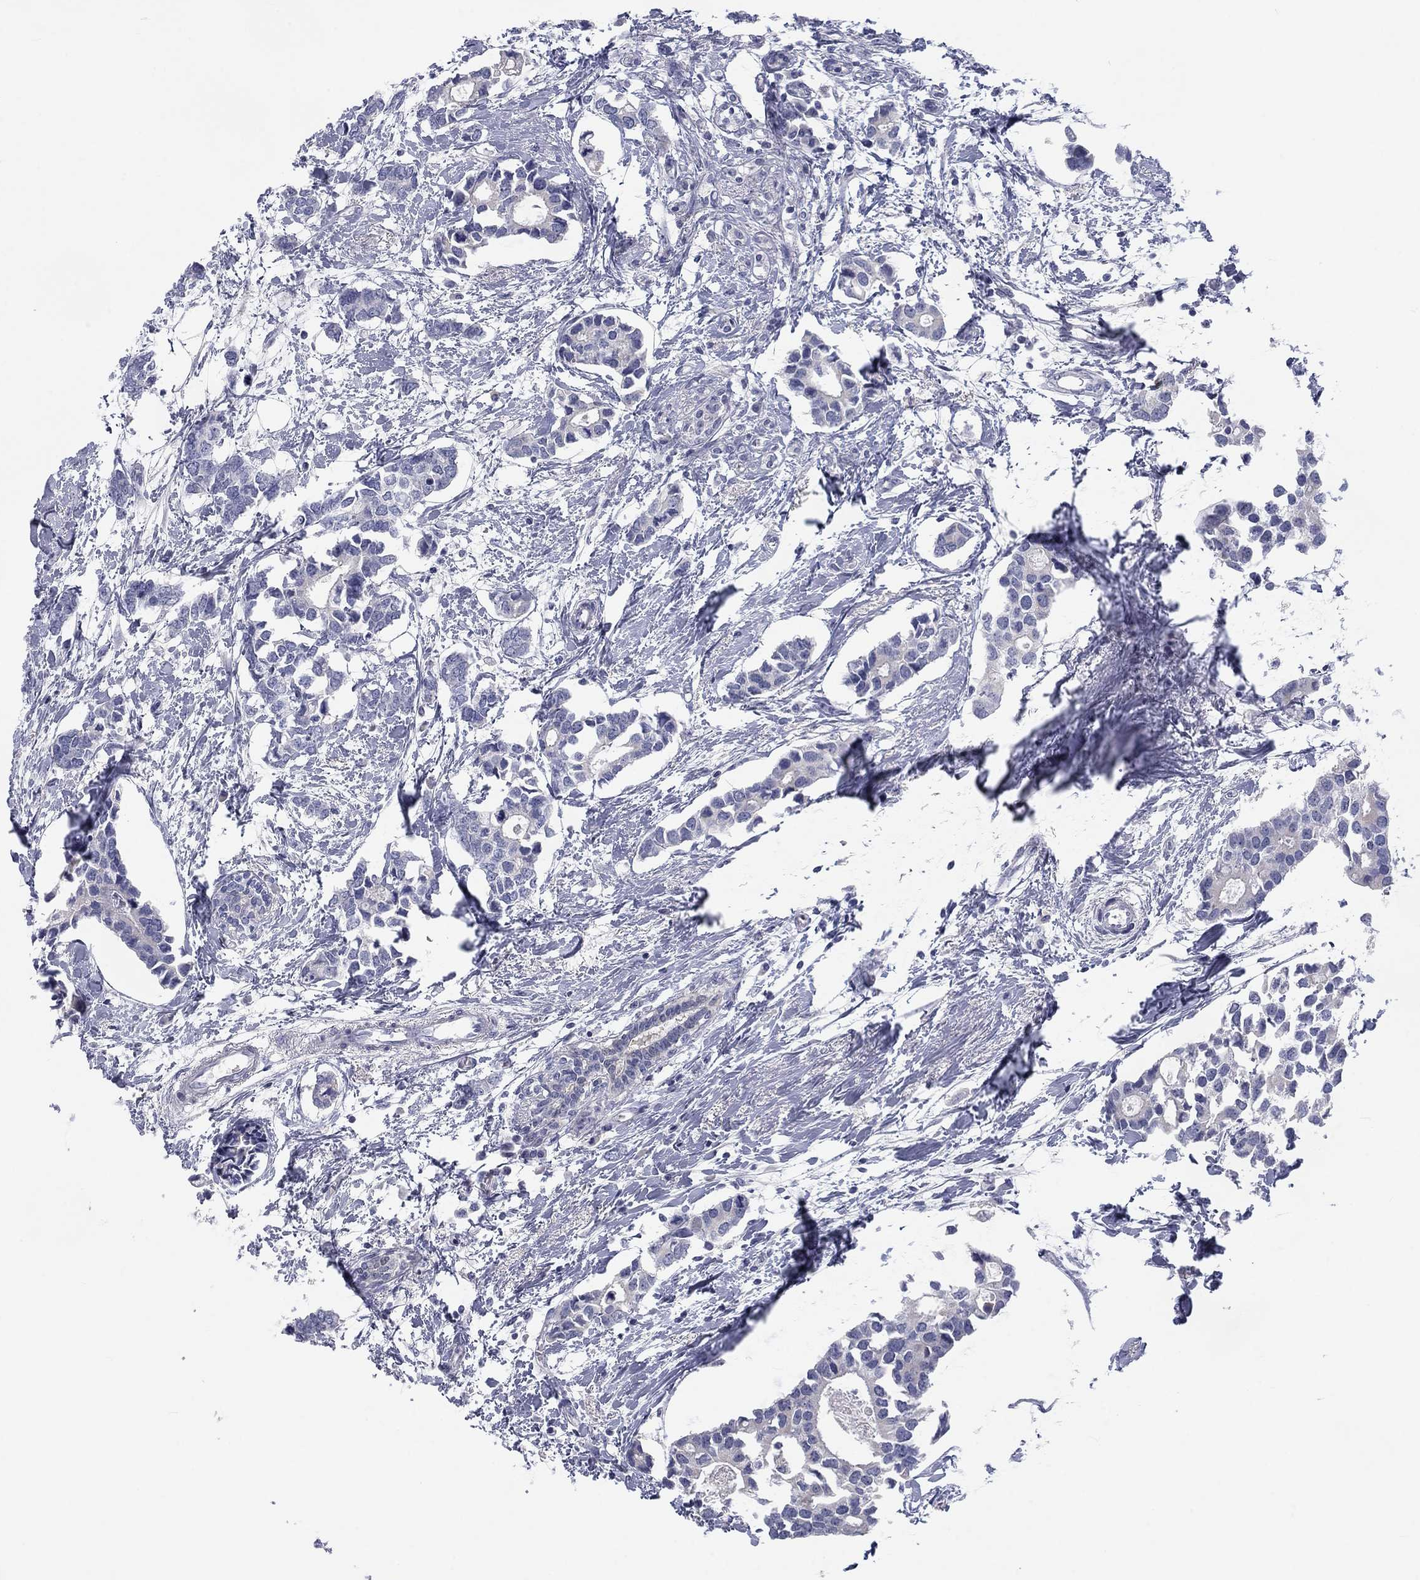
{"staining": {"intensity": "negative", "quantity": "none", "location": "none"}, "tissue": "breast cancer", "cell_type": "Tumor cells", "image_type": "cancer", "snomed": [{"axis": "morphology", "description": "Duct carcinoma"}, {"axis": "topography", "description": "Breast"}], "caption": "Immunohistochemistry of human breast cancer shows no staining in tumor cells.", "gene": "CALB1", "patient": {"sex": "female", "age": 83}}